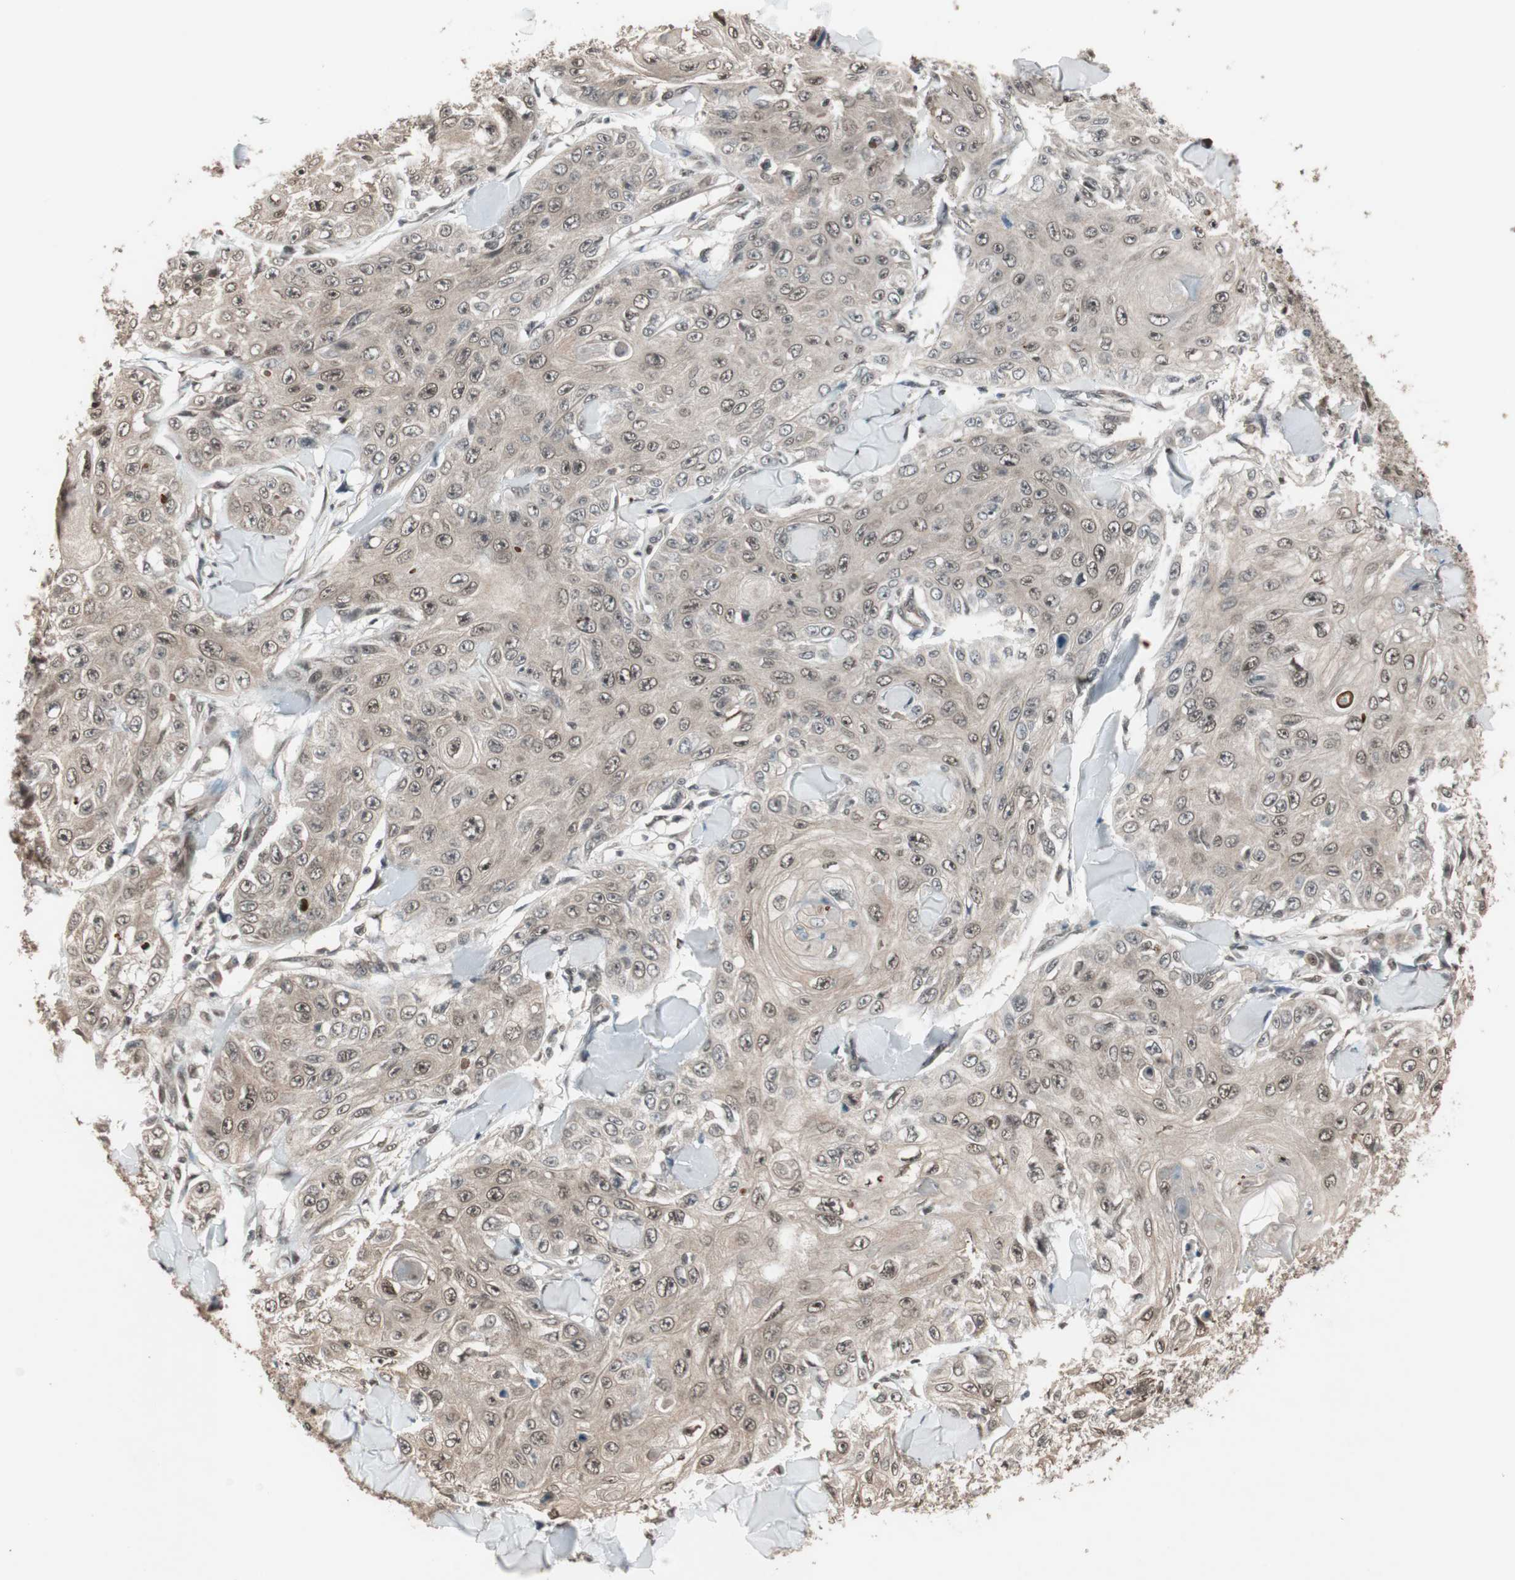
{"staining": {"intensity": "weak", "quantity": ">75%", "location": "cytoplasmic/membranous"}, "tissue": "skin cancer", "cell_type": "Tumor cells", "image_type": "cancer", "snomed": [{"axis": "morphology", "description": "Squamous cell carcinoma, NOS"}, {"axis": "topography", "description": "Skin"}], "caption": "A brown stain labels weak cytoplasmic/membranous expression of a protein in skin cancer tumor cells.", "gene": "DRAP1", "patient": {"sex": "male", "age": 86}}